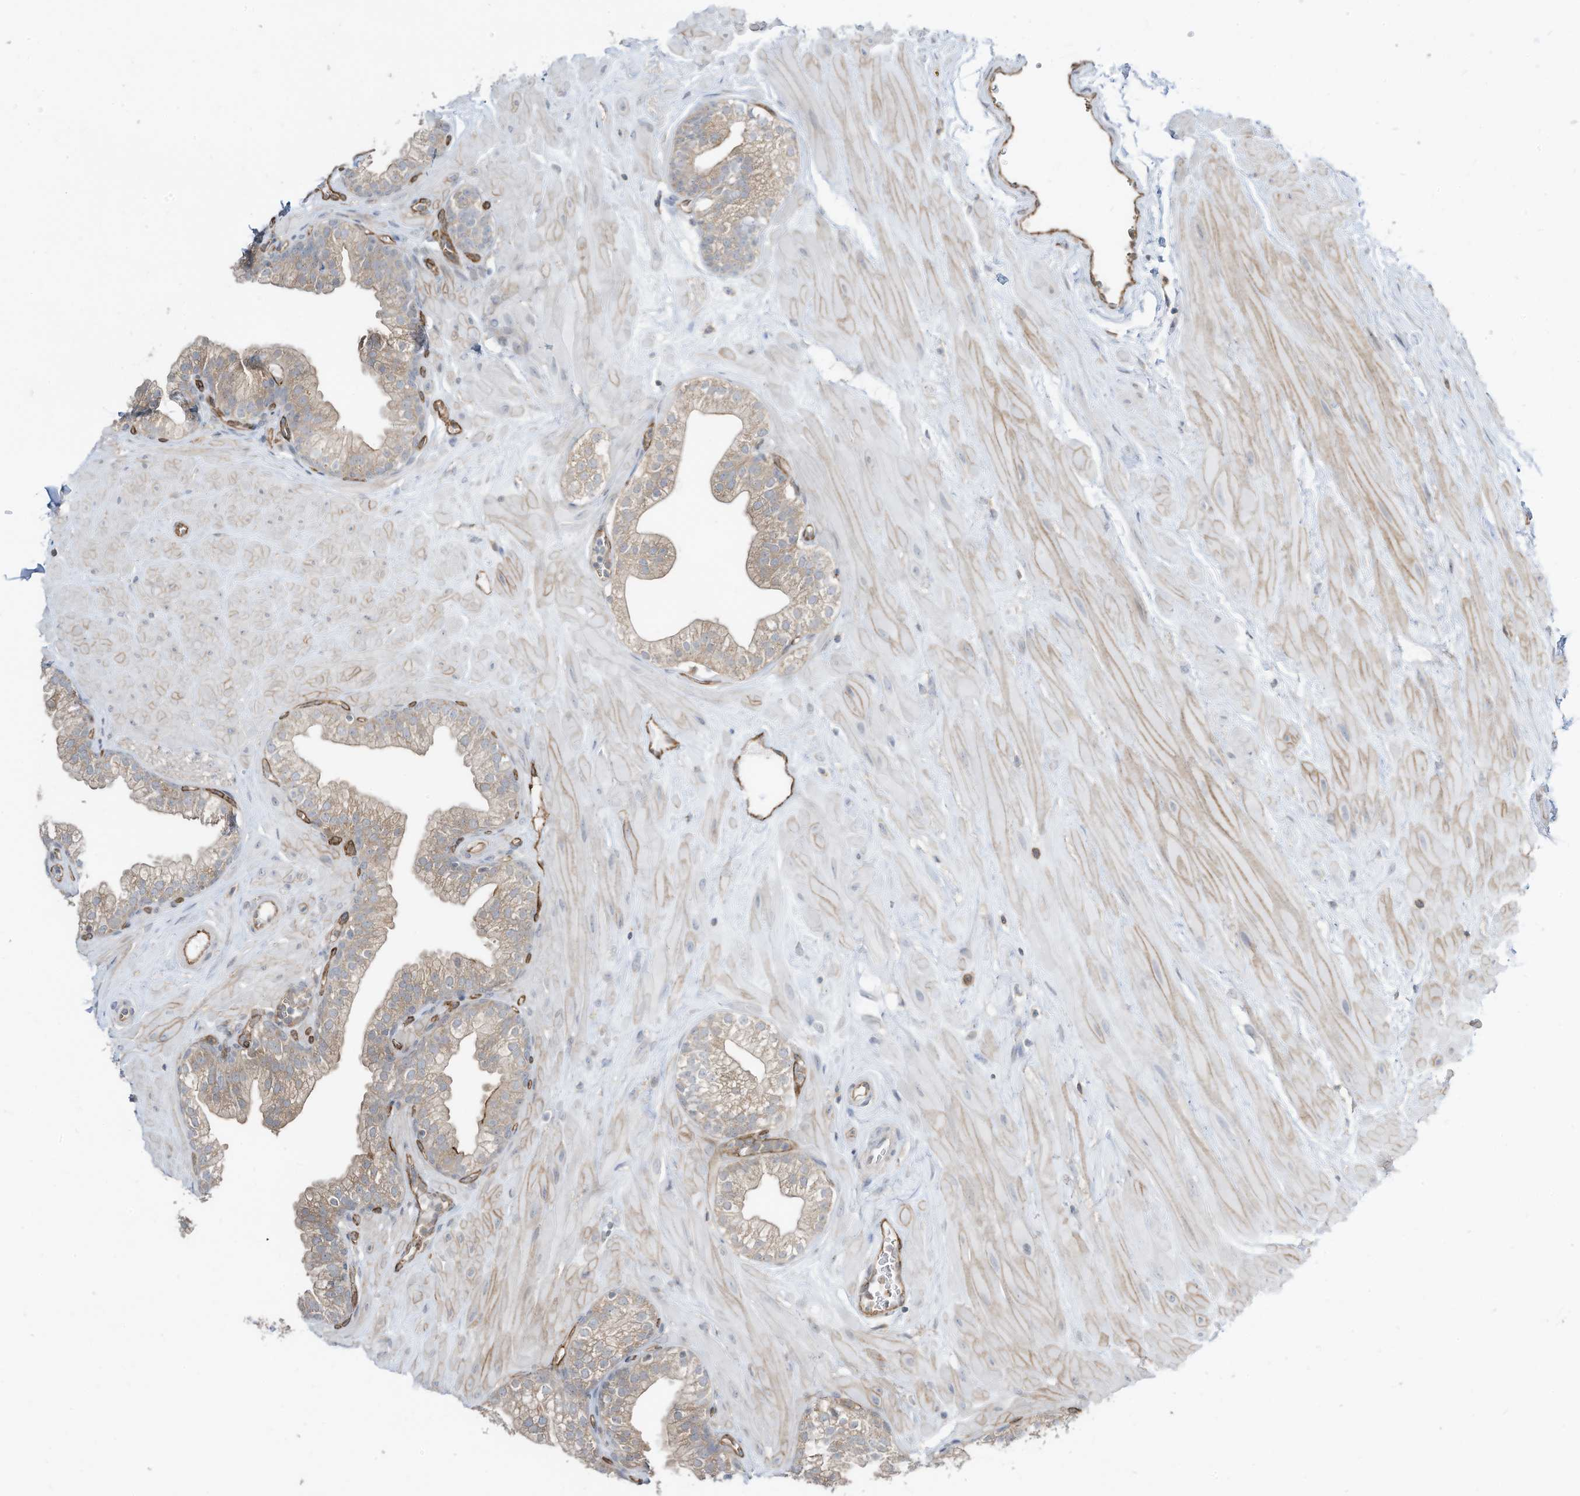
{"staining": {"intensity": "moderate", "quantity": "<25%", "location": "cytoplasmic/membranous"}, "tissue": "prostate", "cell_type": "Glandular cells", "image_type": "normal", "snomed": [{"axis": "morphology", "description": "Normal tissue, NOS"}, {"axis": "morphology", "description": "Urothelial carcinoma, Low grade"}, {"axis": "topography", "description": "Urinary bladder"}, {"axis": "topography", "description": "Prostate"}], "caption": "Glandular cells demonstrate low levels of moderate cytoplasmic/membranous staining in approximately <25% of cells in benign prostate. (brown staining indicates protein expression, while blue staining denotes nuclei).", "gene": "DZIP3", "patient": {"sex": "male", "age": 60}}